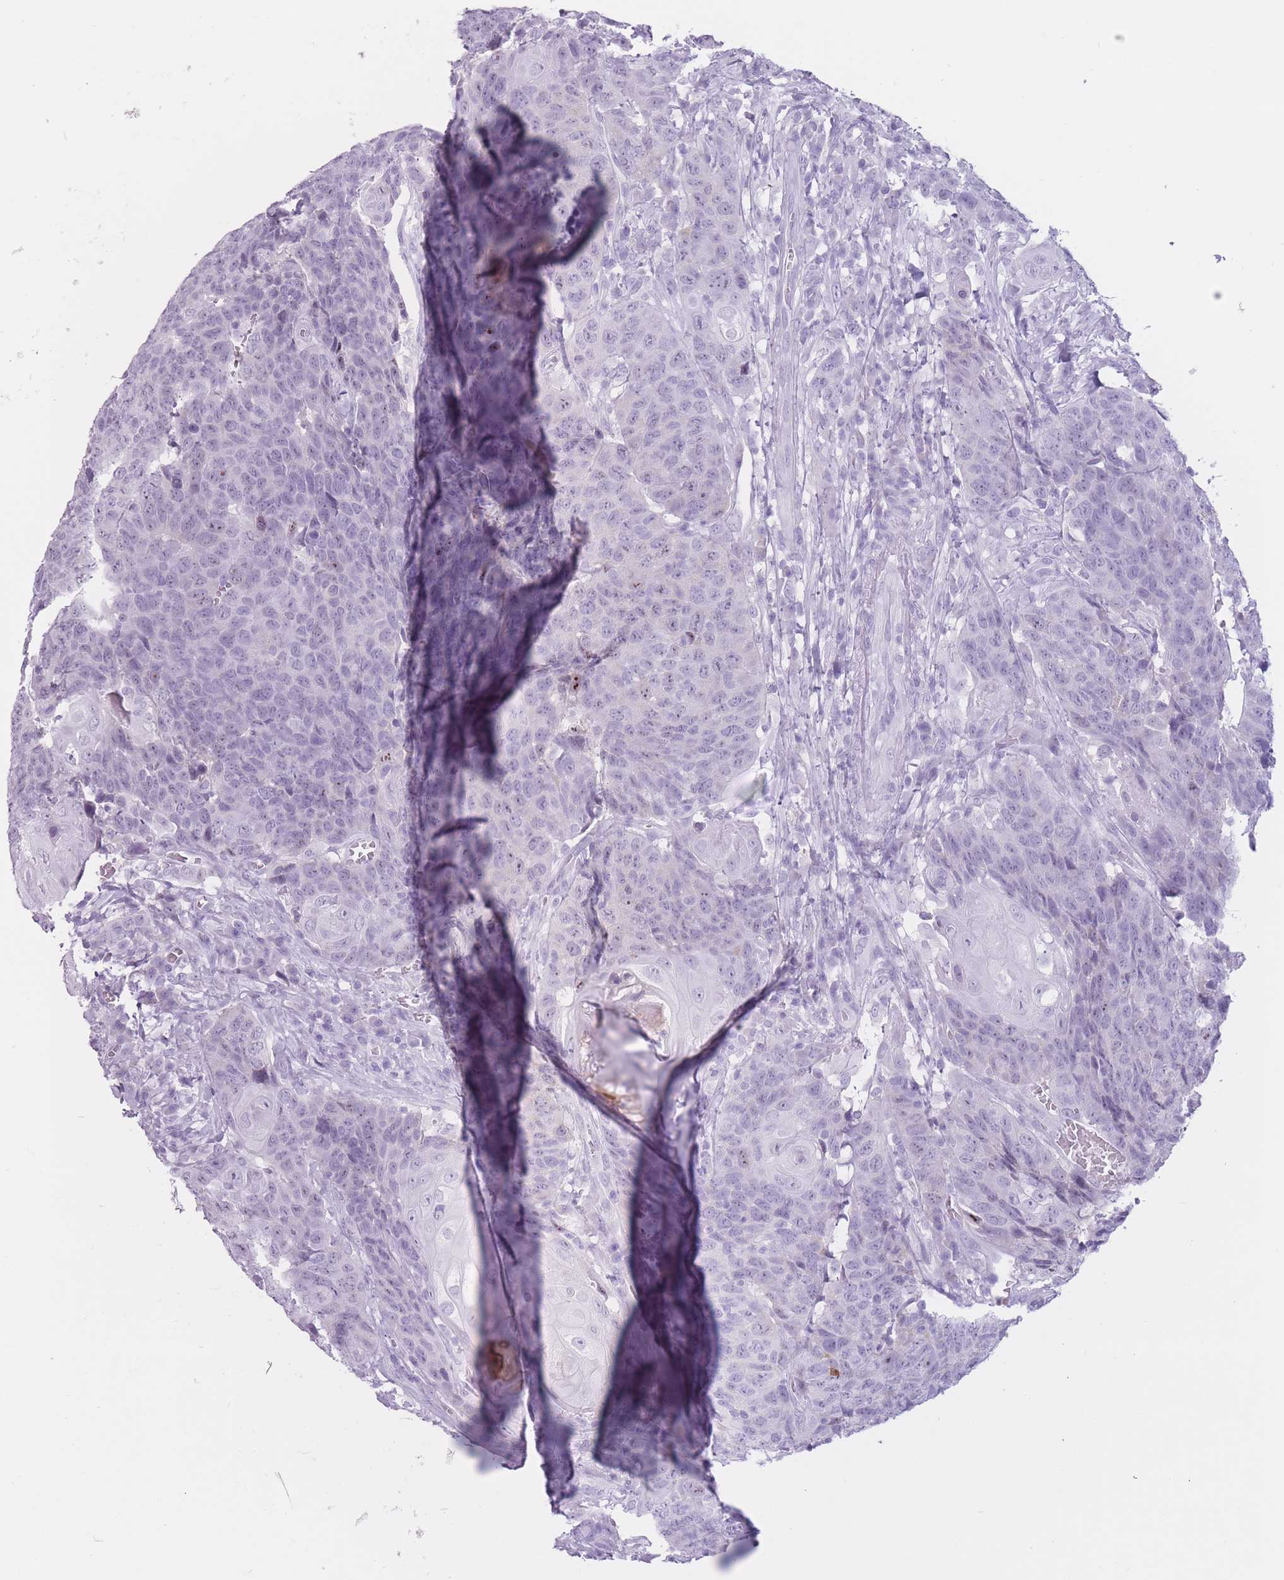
{"staining": {"intensity": "negative", "quantity": "none", "location": "none"}, "tissue": "head and neck cancer", "cell_type": "Tumor cells", "image_type": "cancer", "snomed": [{"axis": "morphology", "description": "Squamous cell carcinoma, NOS"}, {"axis": "topography", "description": "Head-Neck"}], "caption": "High power microscopy histopathology image of an IHC micrograph of head and neck cancer, revealing no significant expression in tumor cells.", "gene": "PNMA3", "patient": {"sex": "male", "age": 66}}